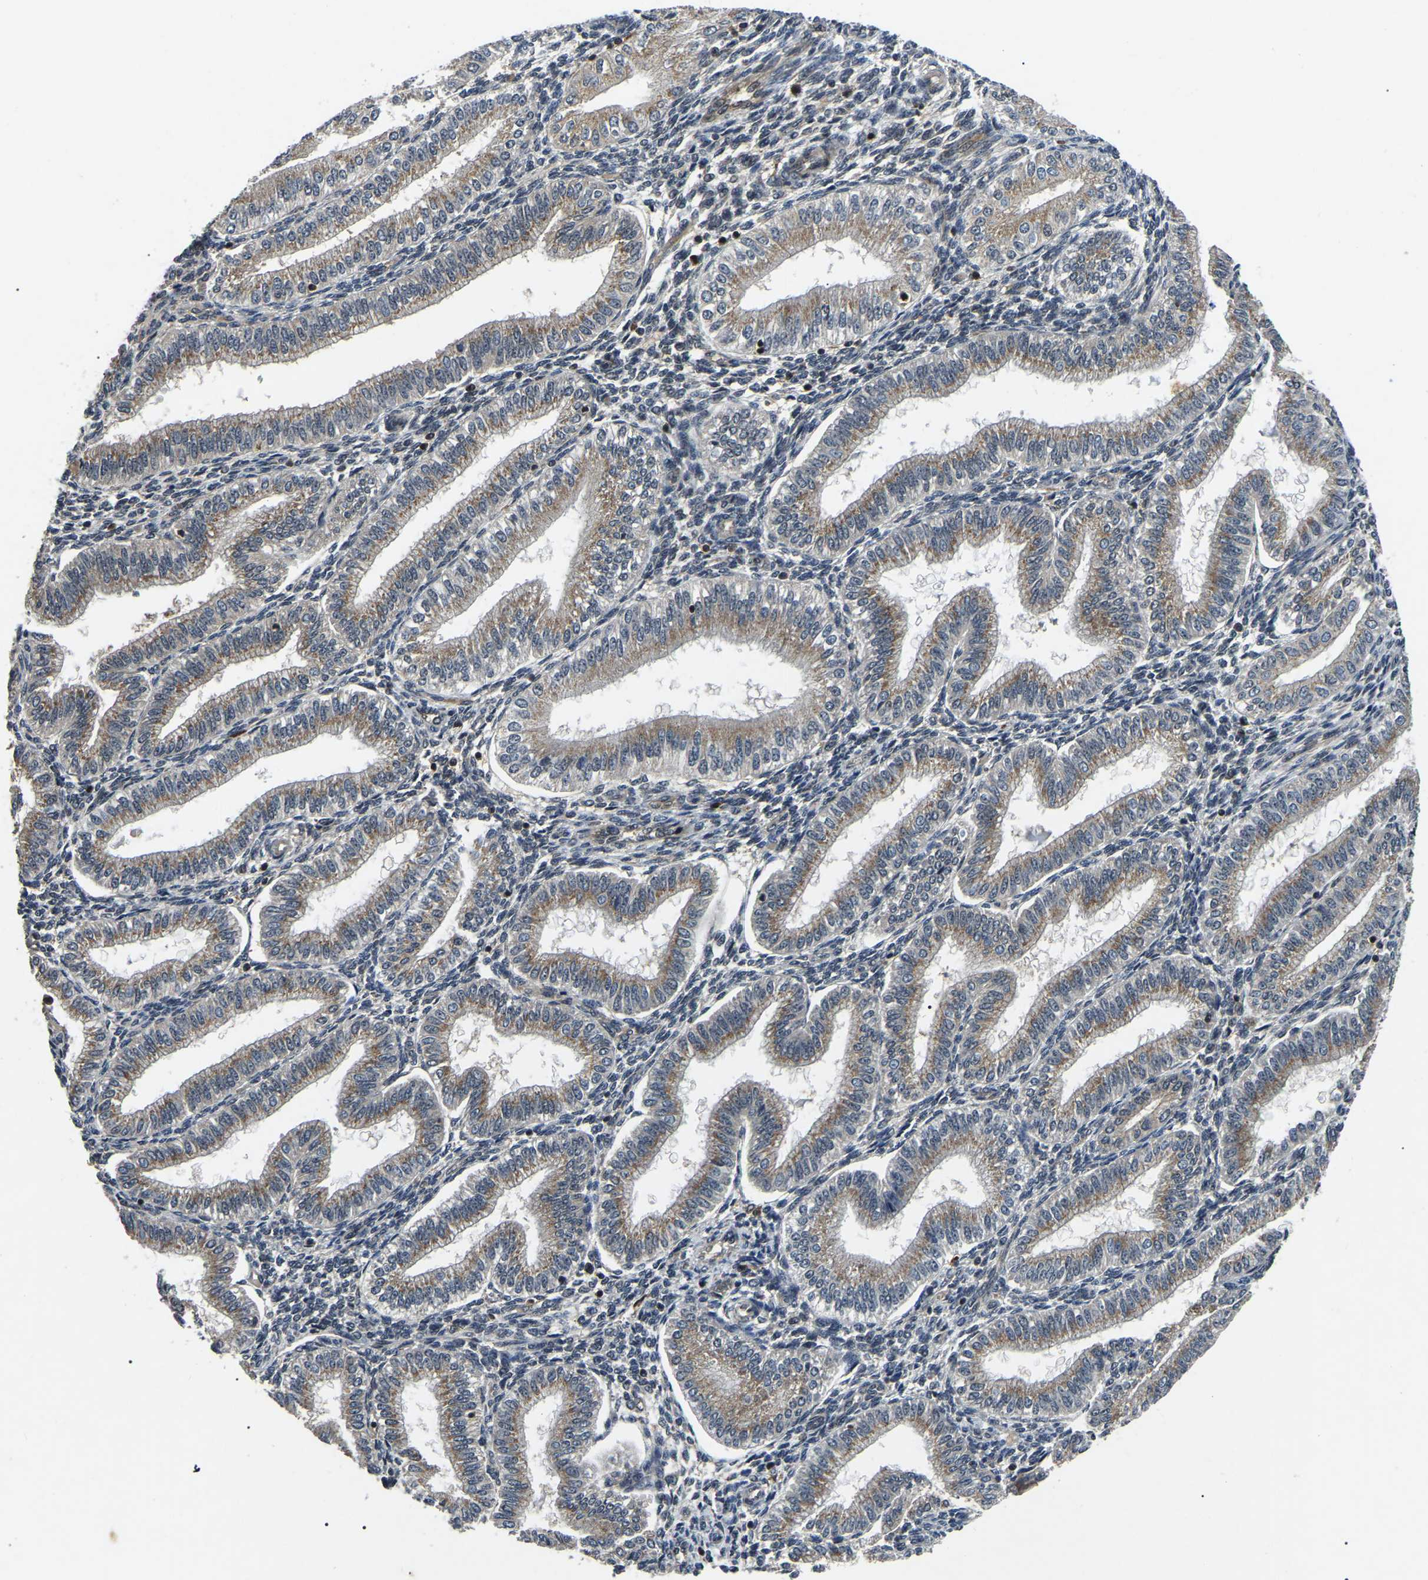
{"staining": {"intensity": "moderate", "quantity": "<25%", "location": "cytoplasmic/membranous"}, "tissue": "endometrium", "cell_type": "Cells in endometrial stroma", "image_type": "normal", "snomed": [{"axis": "morphology", "description": "Normal tissue, NOS"}, {"axis": "topography", "description": "Endometrium"}], "caption": "Unremarkable endometrium exhibits moderate cytoplasmic/membranous expression in about <25% of cells in endometrial stroma (DAB (3,3'-diaminobenzidine) IHC with brightfield microscopy, high magnification)..", "gene": "RBM28", "patient": {"sex": "female", "age": 39}}